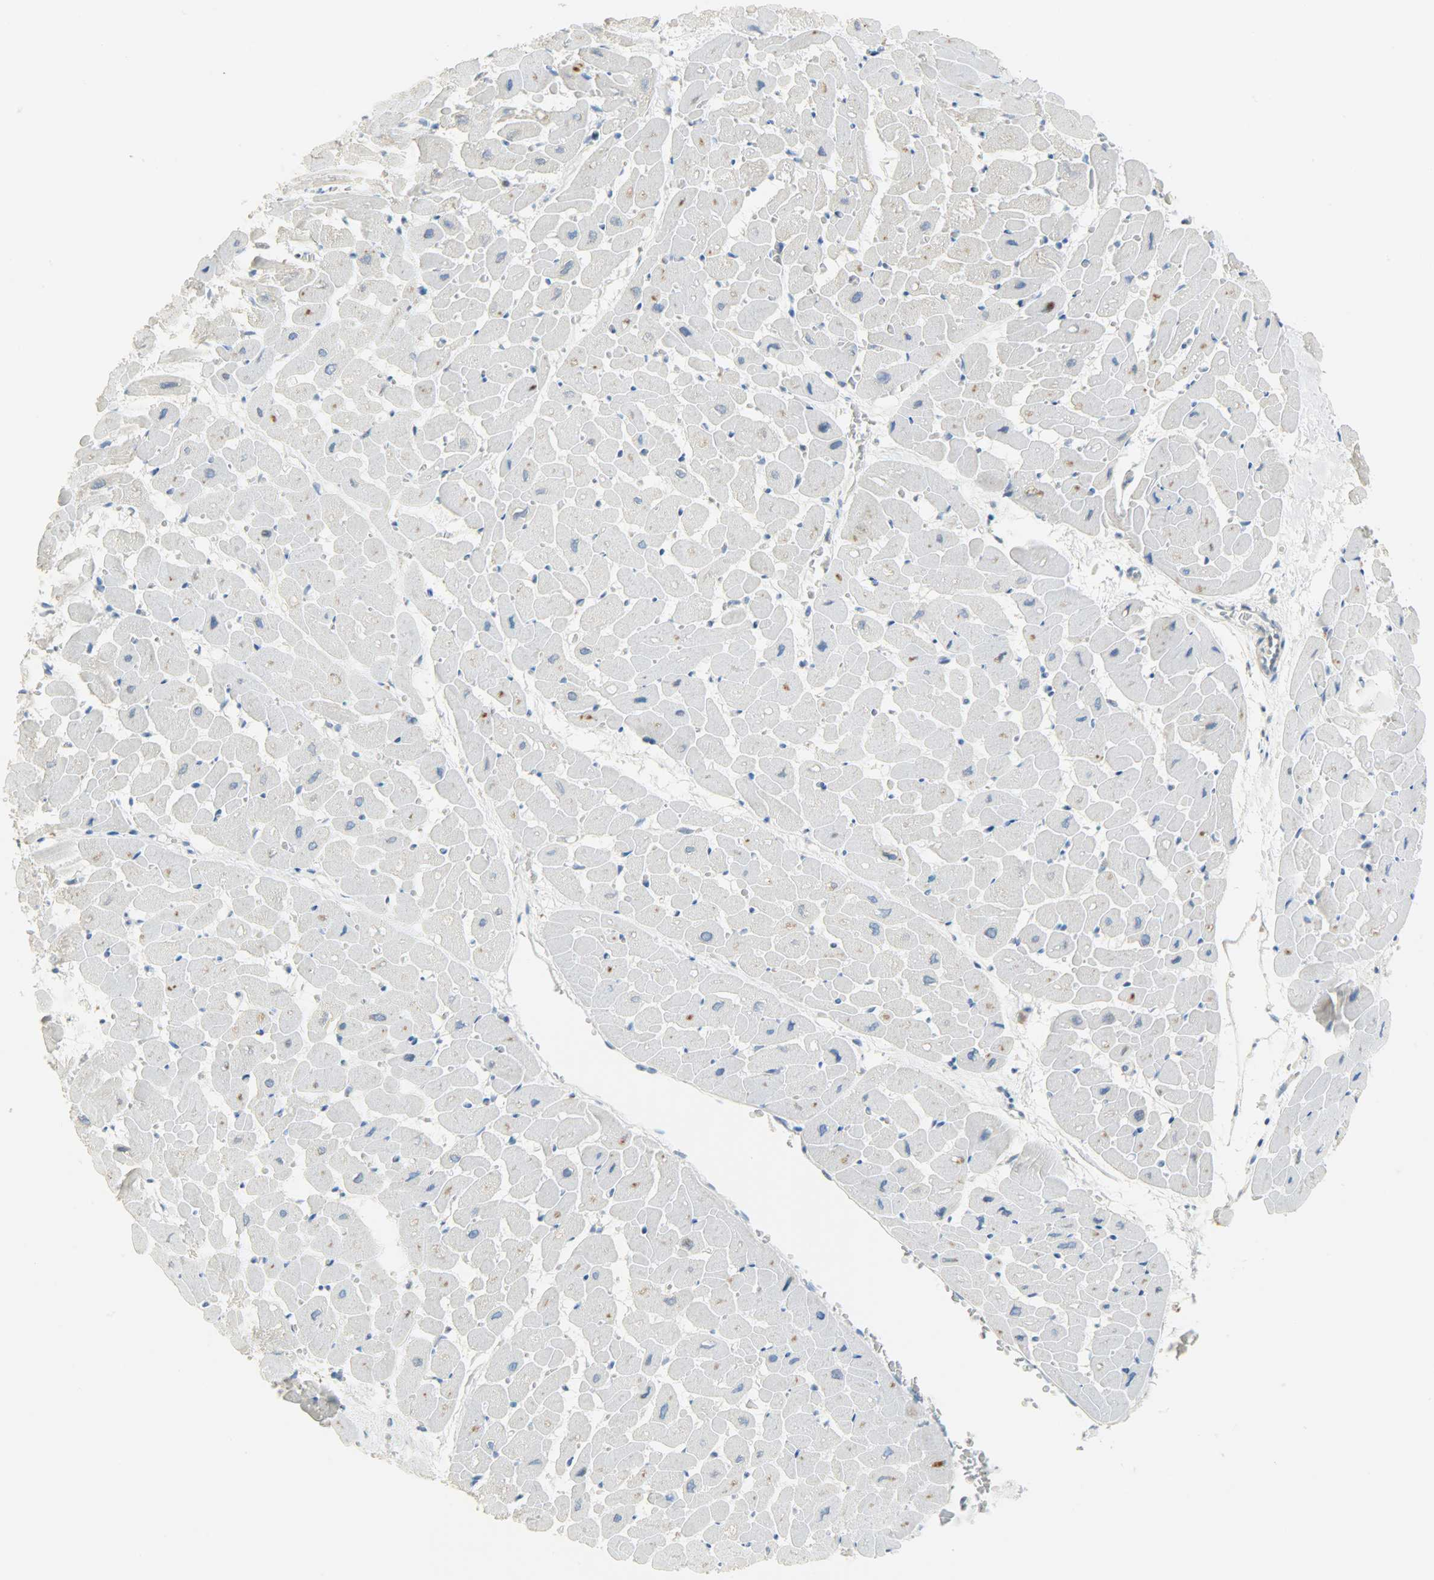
{"staining": {"intensity": "negative", "quantity": "none", "location": "none"}, "tissue": "heart muscle", "cell_type": "Cardiomyocytes", "image_type": "normal", "snomed": [{"axis": "morphology", "description": "Normal tissue, NOS"}, {"axis": "topography", "description": "Heart"}], "caption": "Cardiomyocytes show no significant protein positivity in benign heart muscle.", "gene": "JUNB", "patient": {"sex": "male", "age": 45}}